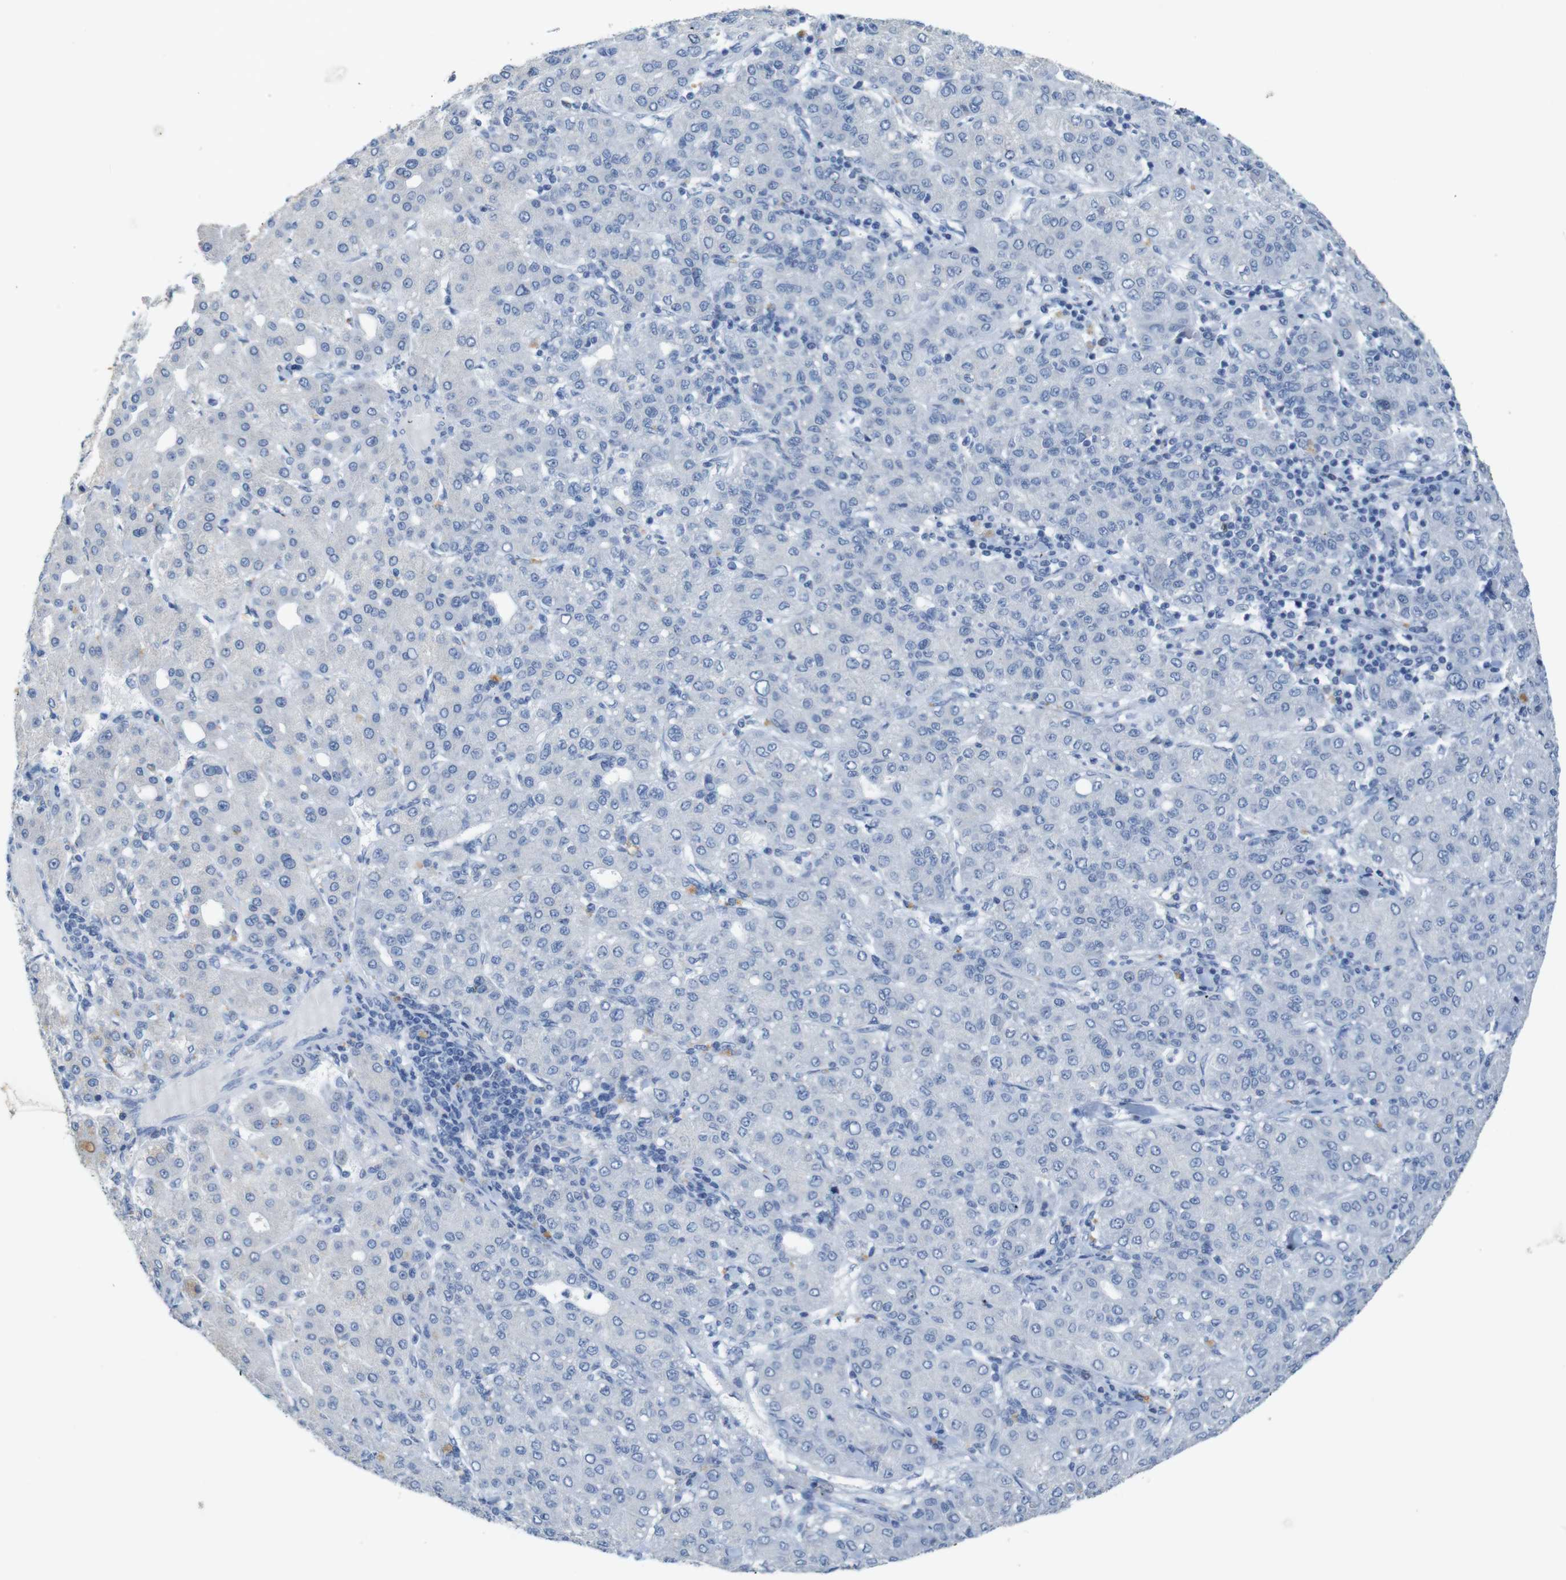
{"staining": {"intensity": "negative", "quantity": "none", "location": "none"}, "tissue": "liver cancer", "cell_type": "Tumor cells", "image_type": "cancer", "snomed": [{"axis": "morphology", "description": "Carcinoma, Hepatocellular, NOS"}, {"axis": "topography", "description": "Liver"}], "caption": "A photomicrograph of hepatocellular carcinoma (liver) stained for a protein displays no brown staining in tumor cells.", "gene": "CDK2", "patient": {"sex": "male", "age": 65}}